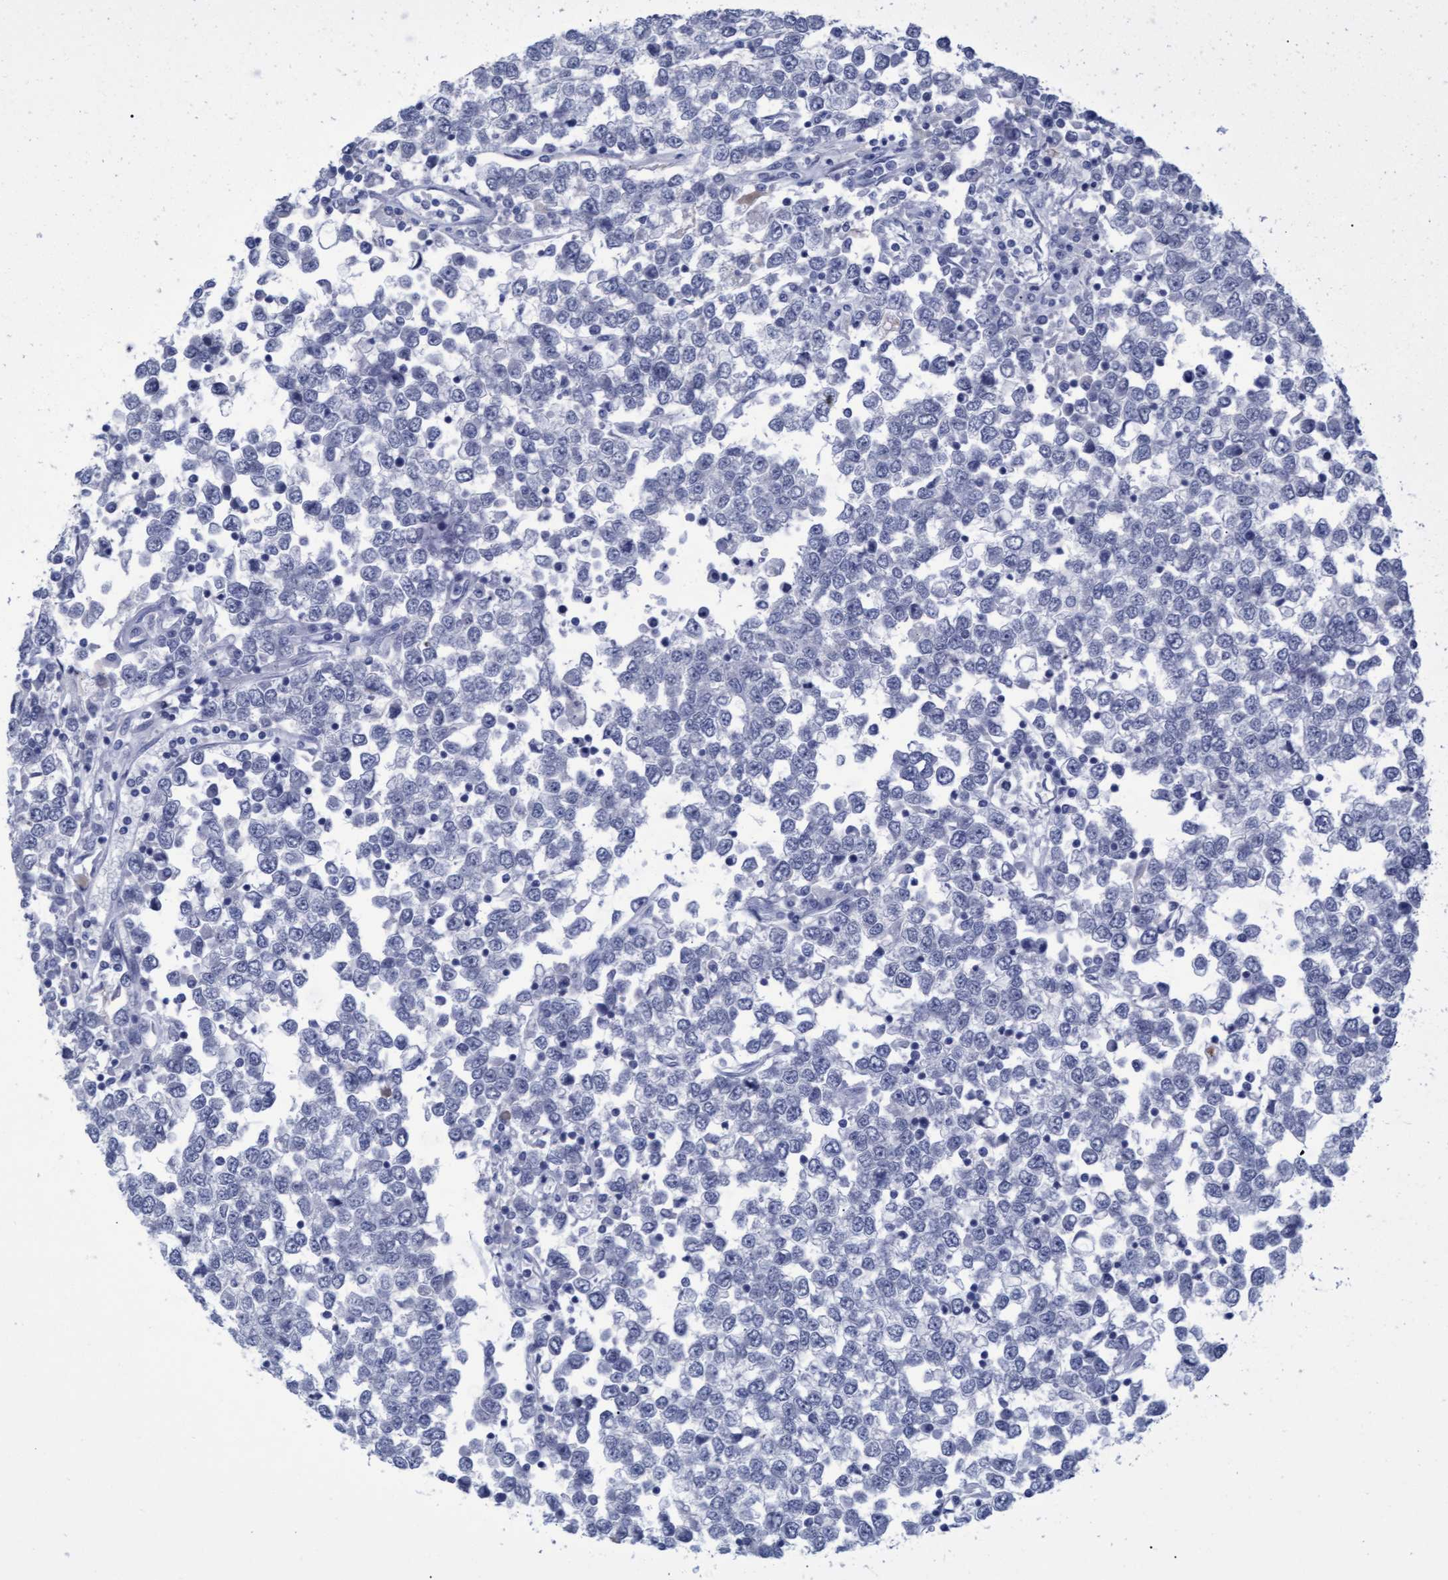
{"staining": {"intensity": "negative", "quantity": "none", "location": "none"}, "tissue": "testis cancer", "cell_type": "Tumor cells", "image_type": "cancer", "snomed": [{"axis": "morphology", "description": "Seminoma, NOS"}, {"axis": "topography", "description": "Testis"}], "caption": "Protein analysis of testis cancer (seminoma) shows no significant staining in tumor cells.", "gene": "PROCA1", "patient": {"sex": "male", "age": 65}}